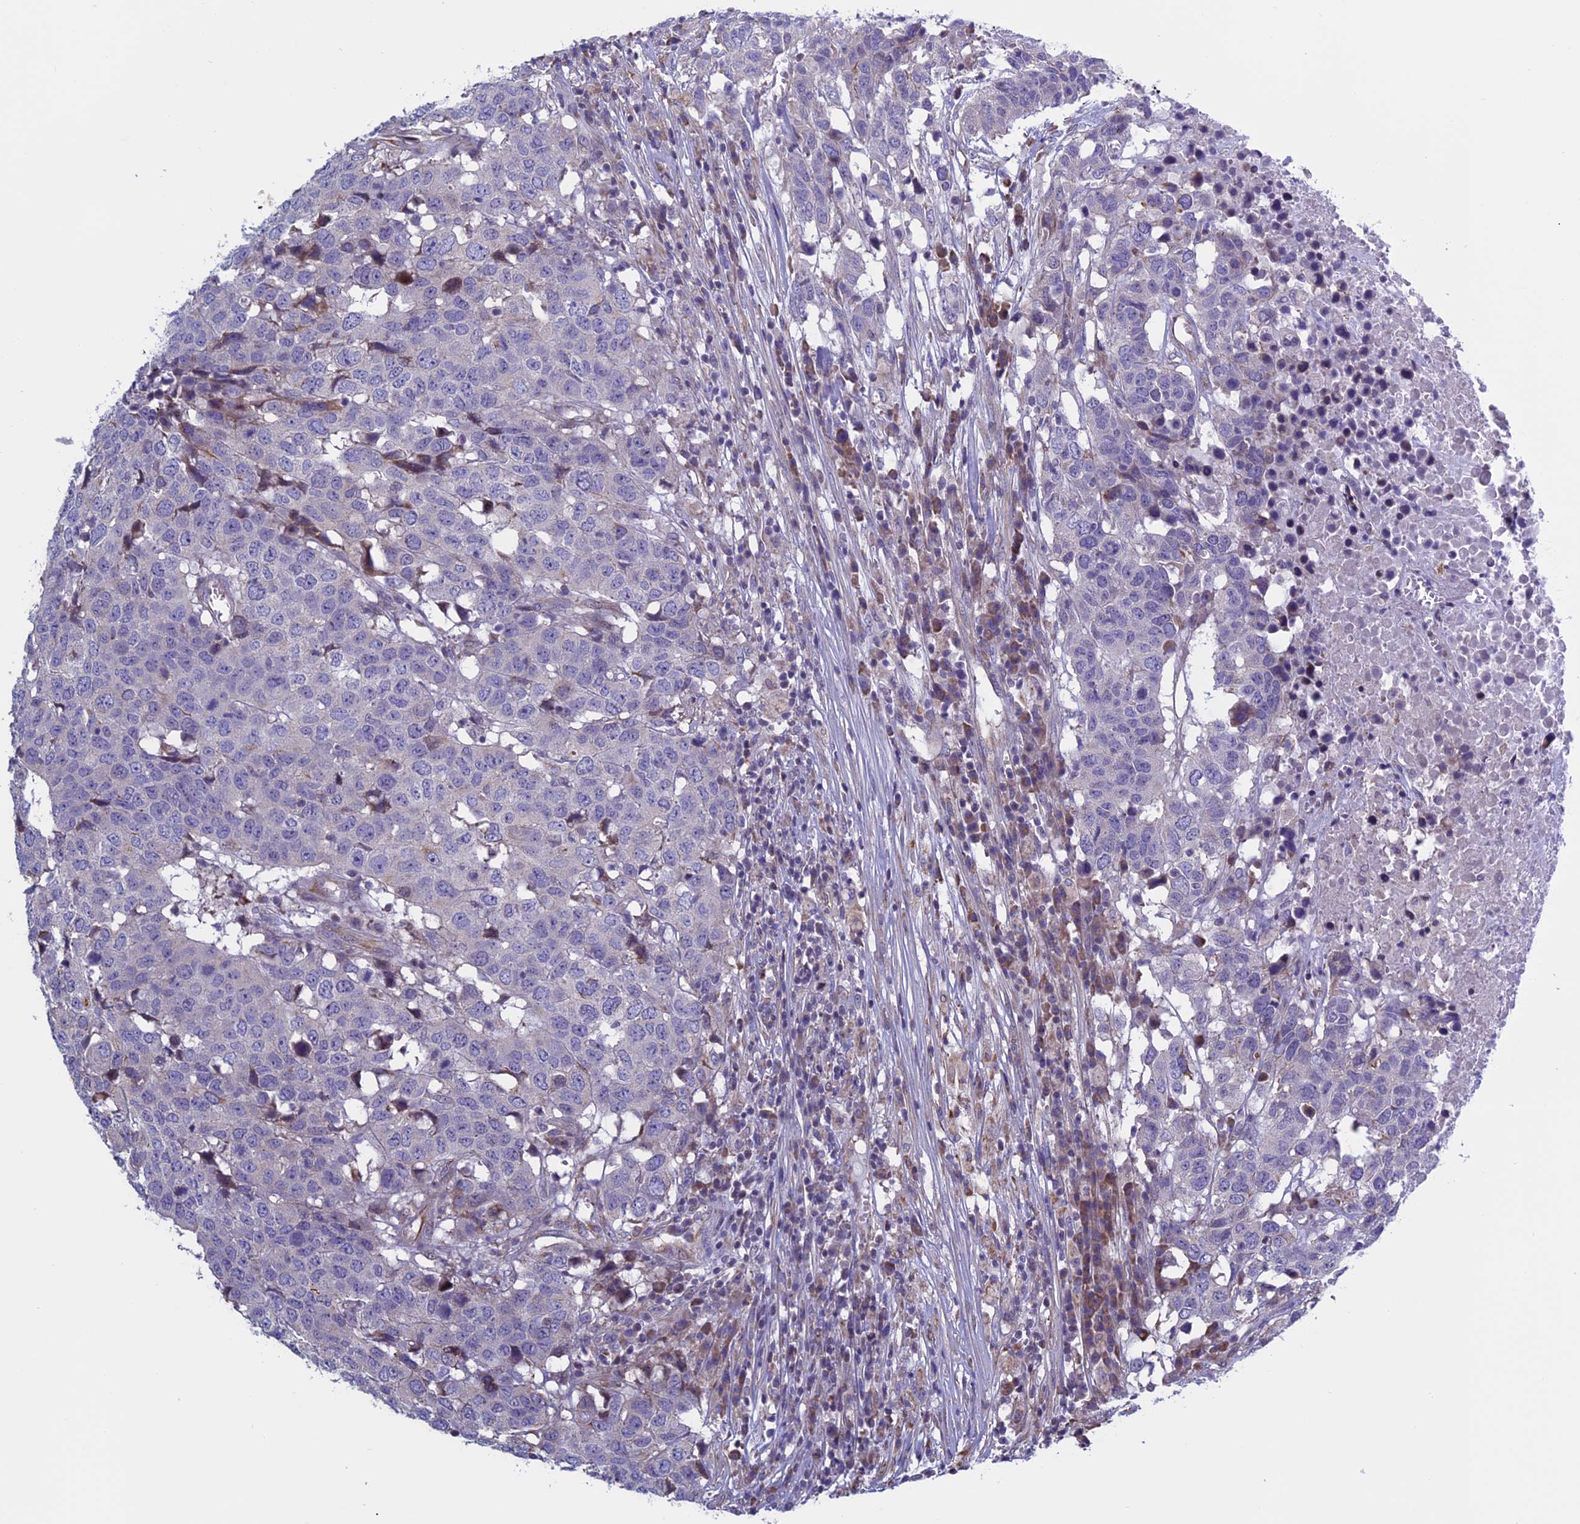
{"staining": {"intensity": "negative", "quantity": "none", "location": "none"}, "tissue": "head and neck cancer", "cell_type": "Tumor cells", "image_type": "cancer", "snomed": [{"axis": "morphology", "description": "Squamous cell carcinoma, NOS"}, {"axis": "topography", "description": "Head-Neck"}], "caption": "The histopathology image displays no significant positivity in tumor cells of head and neck cancer.", "gene": "BCL2L10", "patient": {"sex": "male", "age": 66}}